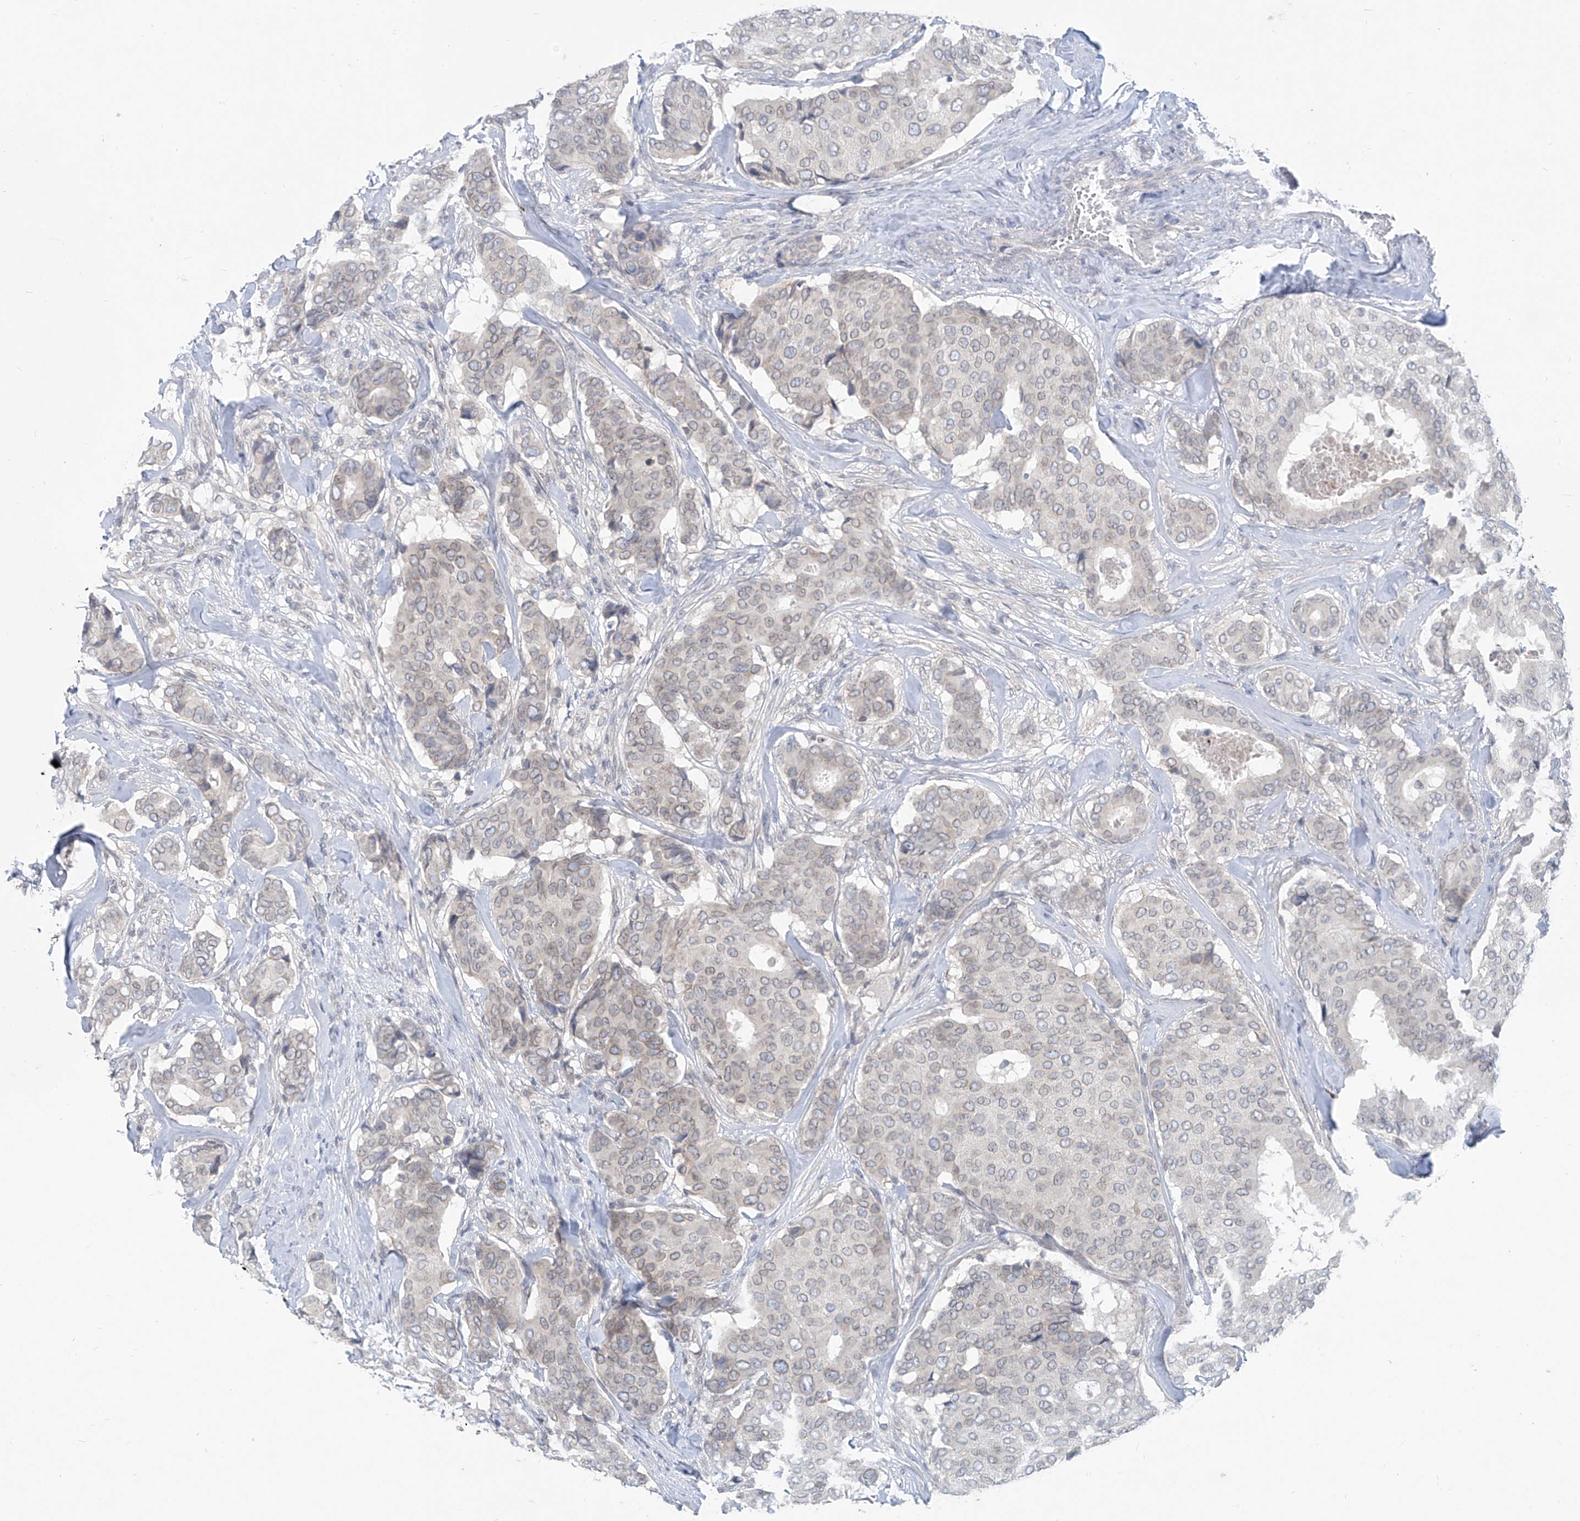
{"staining": {"intensity": "weak", "quantity": "<25%", "location": "cytoplasmic/membranous,nuclear"}, "tissue": "breast cancer", "cell_type": "Tumor cells", "image_type": "cancer", "snomed": [{"axis": "morphology", "description": "Duct carcinoma"}, {"axis": "topography", "description": "Breast"}], "caption": "Human breast cancer (intraductal carcinoma) stained for a protein using immunohistochemistry (IHC) shows no positivity in tumor cells.", "gene": "KRTAP25-1", "patient": {"sex": "female", "age": 75}}